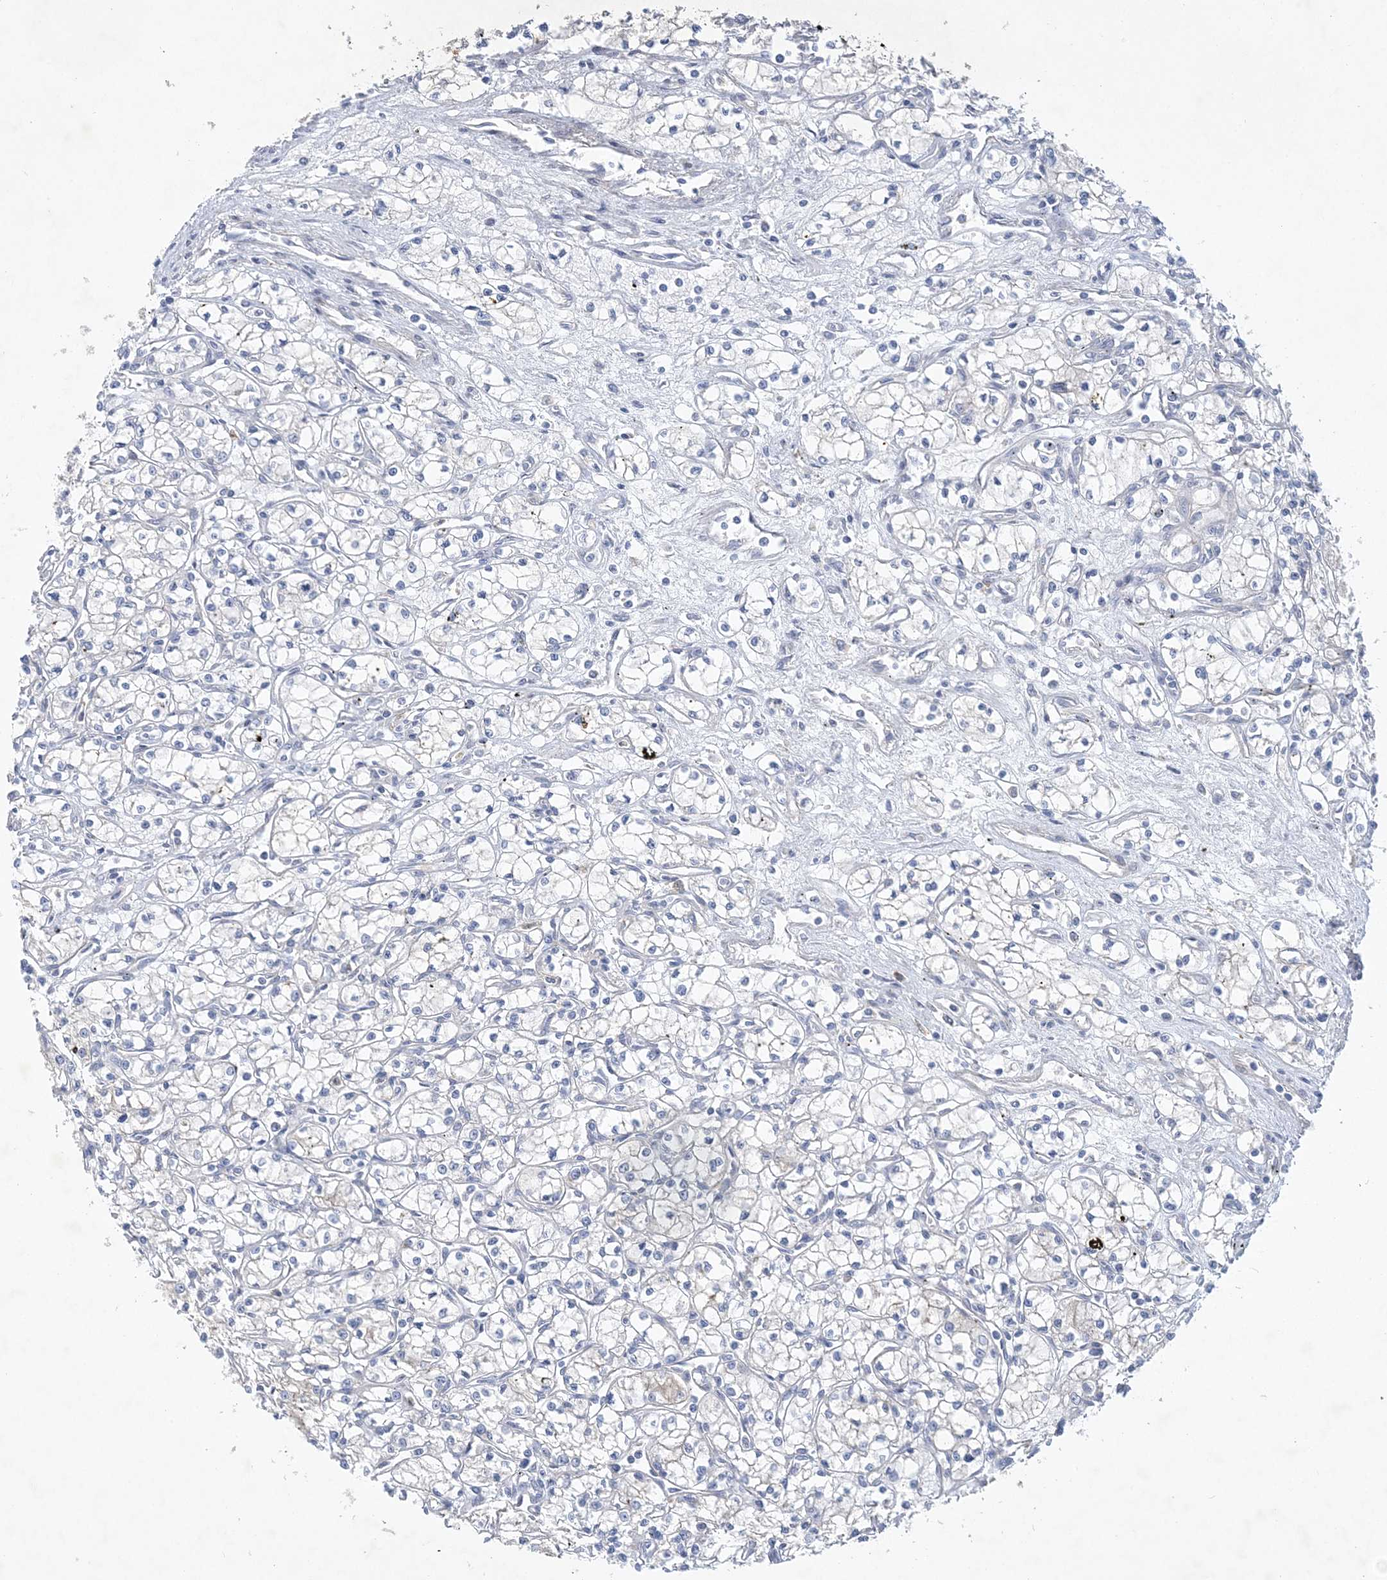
{"staining": {"intensity": "negative", "quantity": "none", "location": "none"}, "tissue": "renal cancer", "cell_type": "Tumor cells", "image_type": "cancer", "snomed": [{"axis": "morphology", "description": "Adenocarcinoma, NOS"}, {"axis": "topography", "description": "Kidney"}], "caption": "IHC of adenocarcinoma (renal) demonstrates no expression in tumor cells. (Brightfield microscopy of DAB (3,3'-diaminobenzidine) immunohistochemistry (IHC) at high magnification).", "gene": "ANKRD35", "patient": {"sex": "male", "age": 59}}